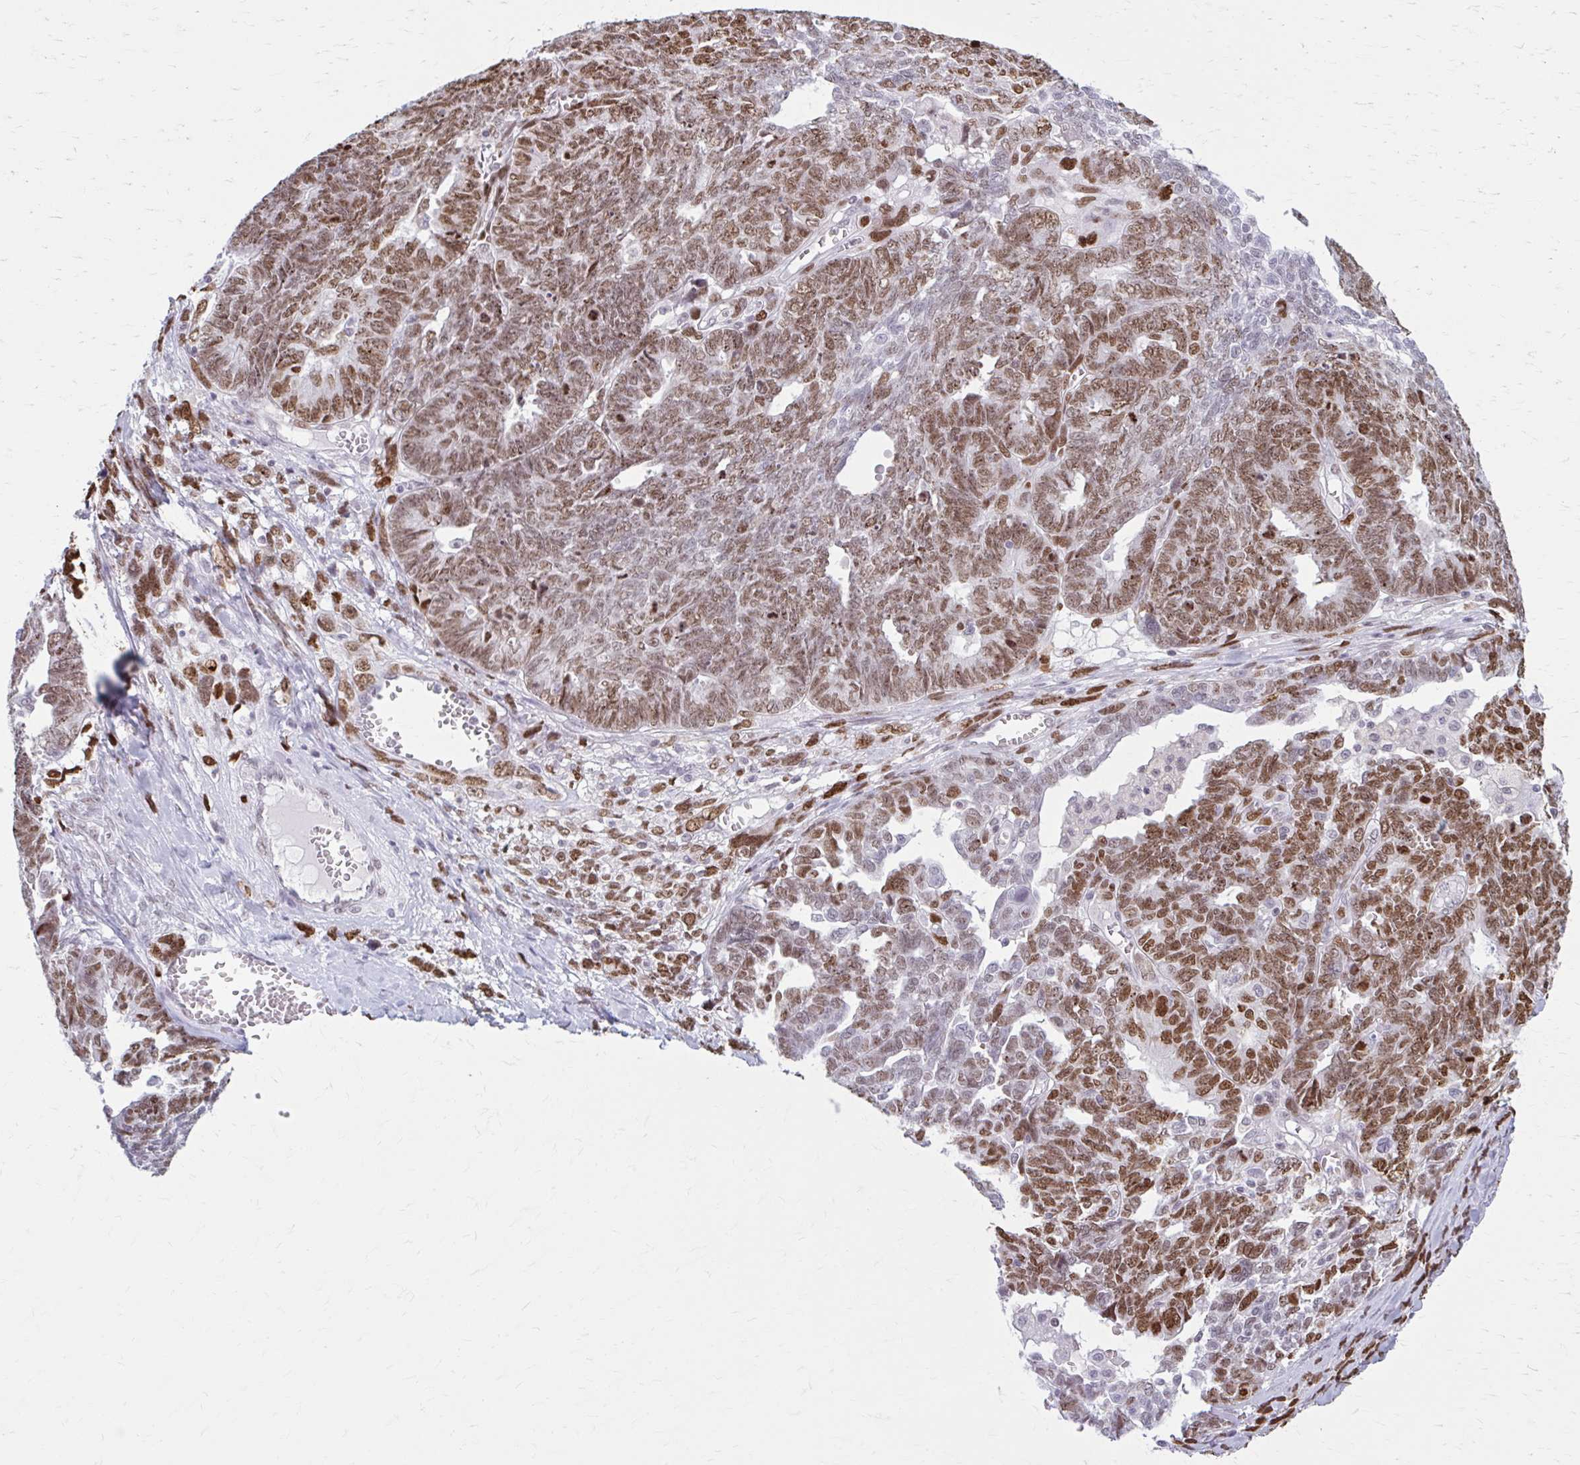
{"staining": {"intensity": "moderate", "quantity": ">75%", "location": "nuclear"}, "tissue": "ovarian cancer", "cell_type": "Tumor cells", "image_type": "cancer", "snomed": [{"axis": "morphology", "description": "Cystadenocarcinoma, serous, NOS"}, {"axis": "topography", "description": "Ovary"}], "caption": "Protein staining of ovarian cancer (serous cystadenocarcinoma) tissue demonstrates moderate nuclear positivity in about >75% of tumor cells.", "gene": "PABIR1", "patient": {"sex": "female", "age": 79}}